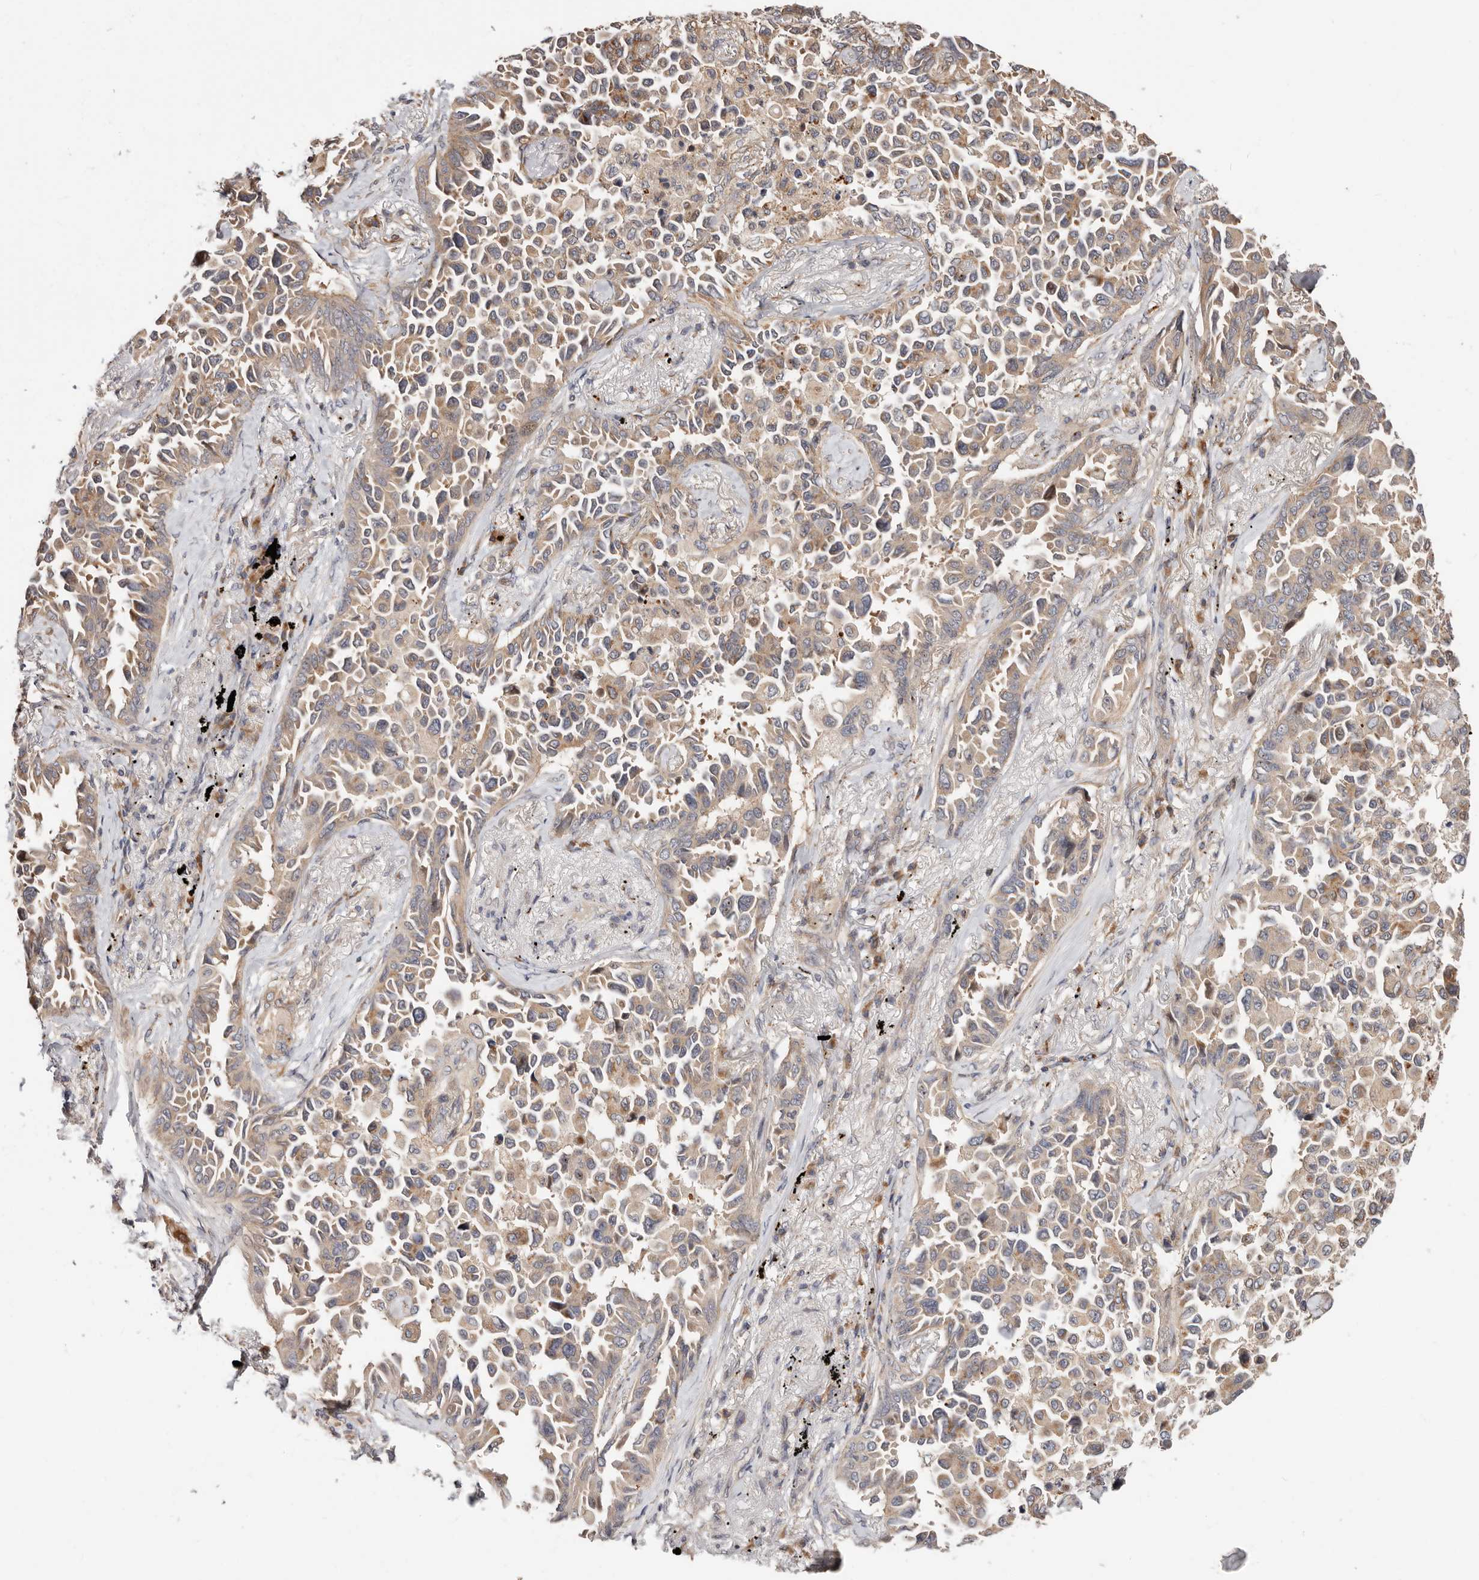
{"staining": {"intensity": "weak", "quantity": ">75%", "location": "cytoplasmic/membranous"}, "tissue": "lung cancer", "cell_type": "Tumor cells", "image_type": "cancer", "snomed": [{"axis": "morphology", "description": "Adenocarcinoma, NOS"}, {"axis": "topography", "description": "Lung"}], "caption": "An image of human lung cancer stained for a protein reveals weak cytoplasmic/membranous brown staining in tumor cells.", "gene": "USP33", "patient": {"sex": "female", "age": 67}}